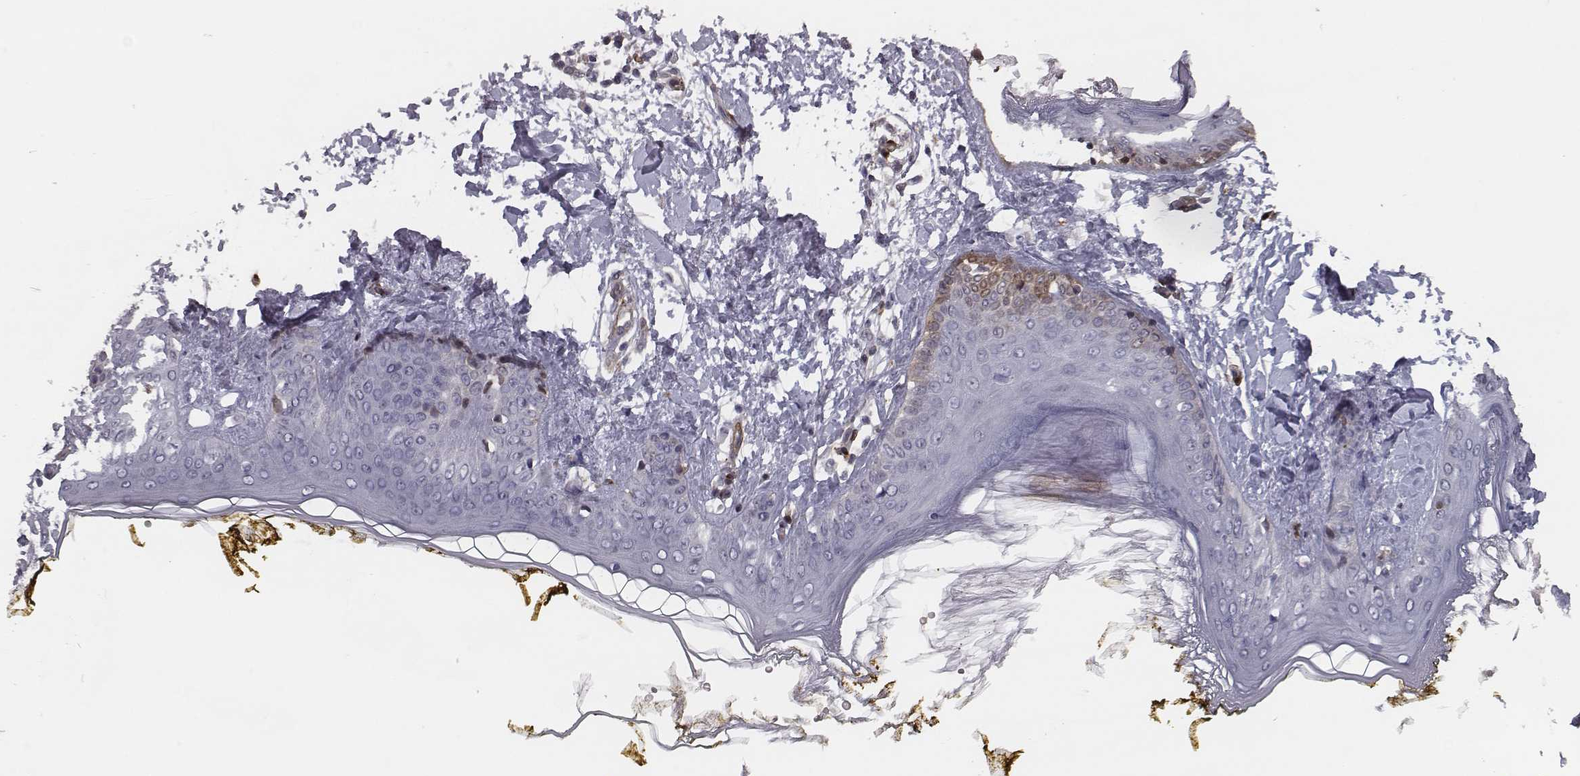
{"staining": {"intensity": "negative", "quantity": "none", "location": "none"}, "tissue": "skin", "cell_type": "Fibroblasts", "image_type": "normal", "snomed": [{"axis": "morphology", "description": "Normal tissue, NOS"}, {"axis": "topography", "description": "Skin"}], "caption": "This is a image of IHC staining of unremarkable skin, which shows no expression in fibroblasts.", "gene": "ISYNA1", "patient": {"sex": "female", "age": 34}}